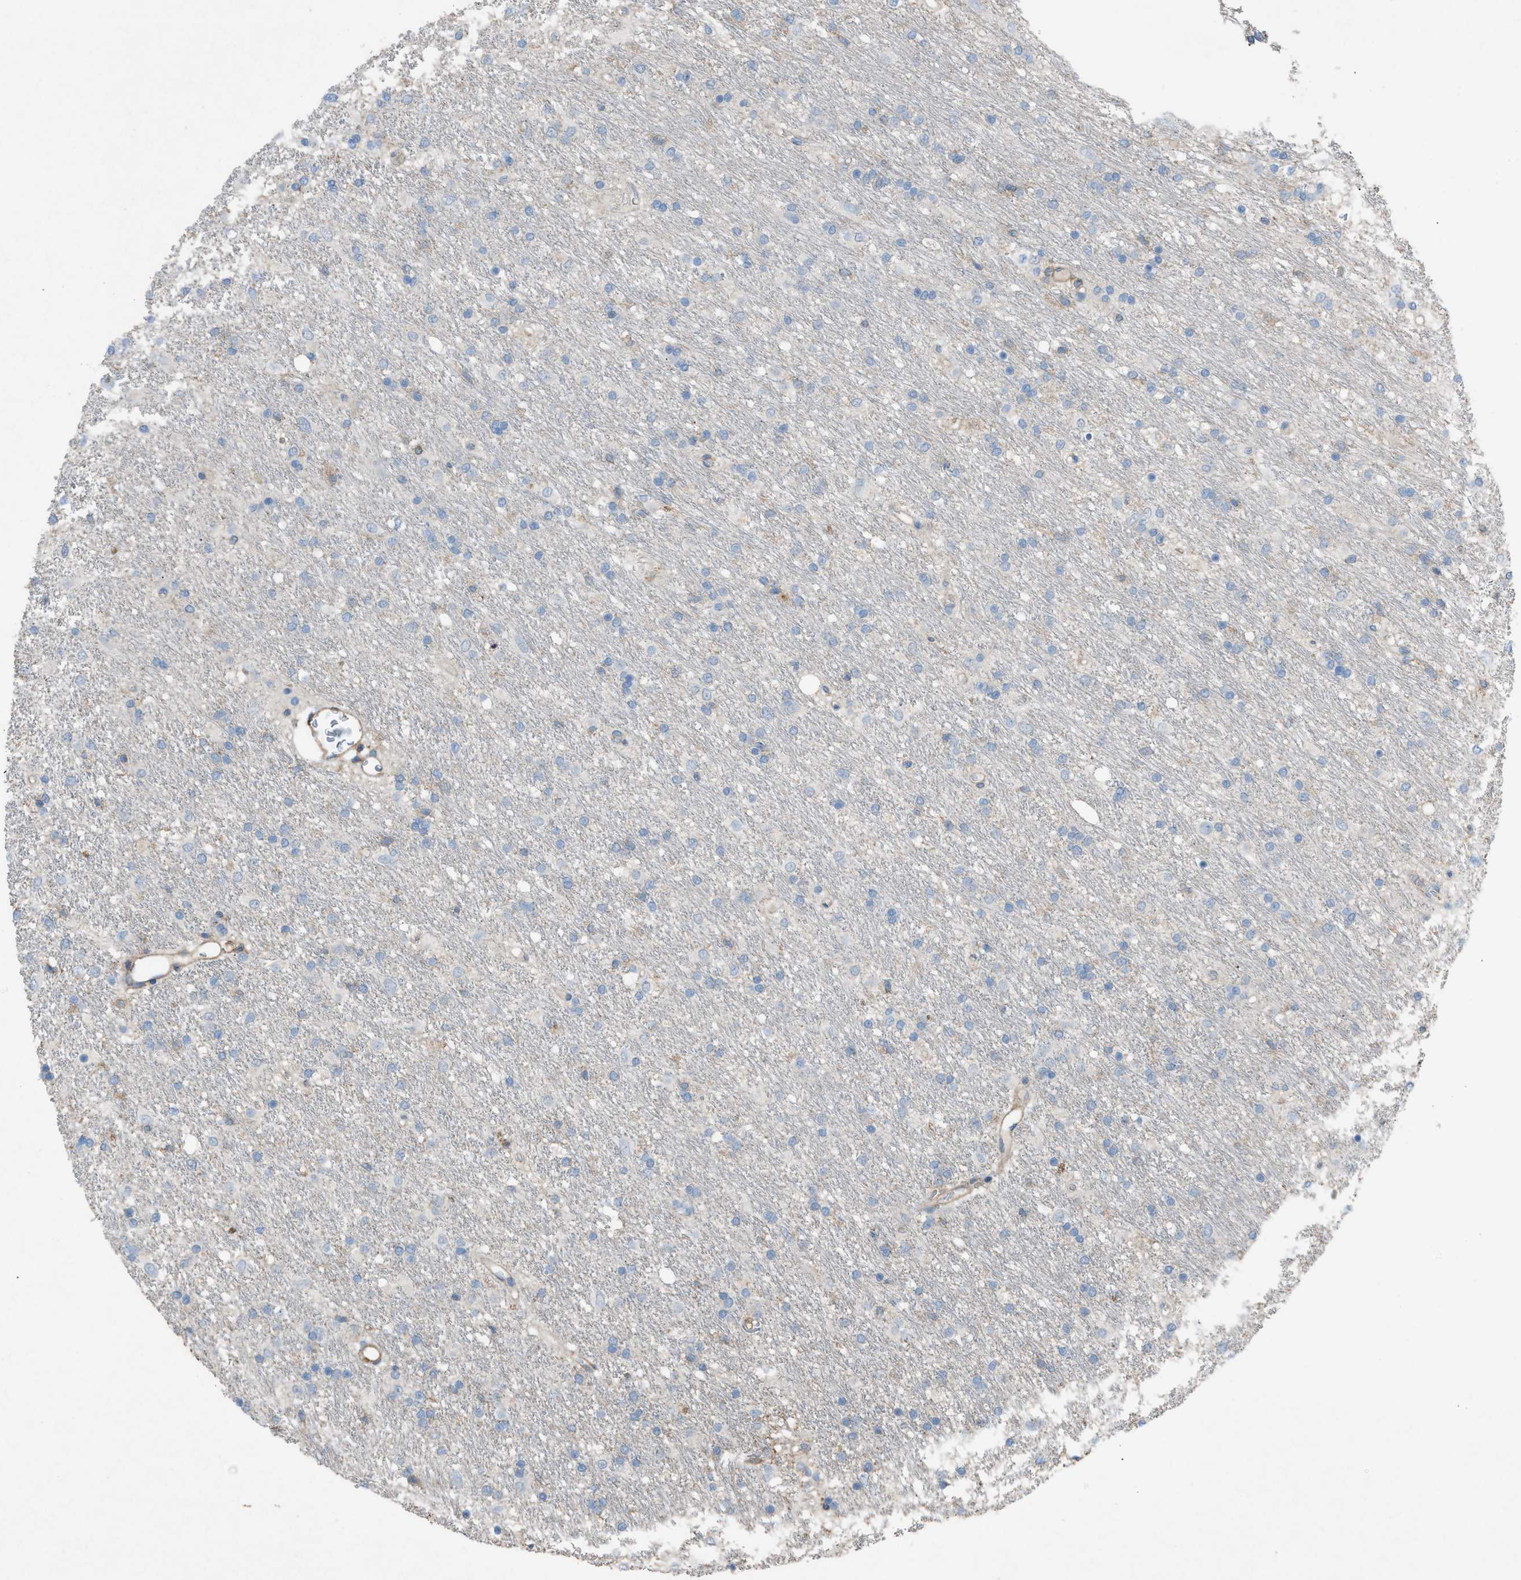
{"staining": {"intensity": "weak", "quantity": "<25%", "location": "cytoplasmic/membranous"}, "tissue": "glioma", "cell_type": "Tumor cells", "image_type": "cancer", "snomed": [{"axis": "morphology", "description": "Glioma, malignant, Low grade"}, {"axis": "topography", "description": "Brain"}], "caption": "Image shows no significant protein positivity in tumor cells of glioma.", "gene": "NCK2", "patient": {"sex": "male", "age": 77}}